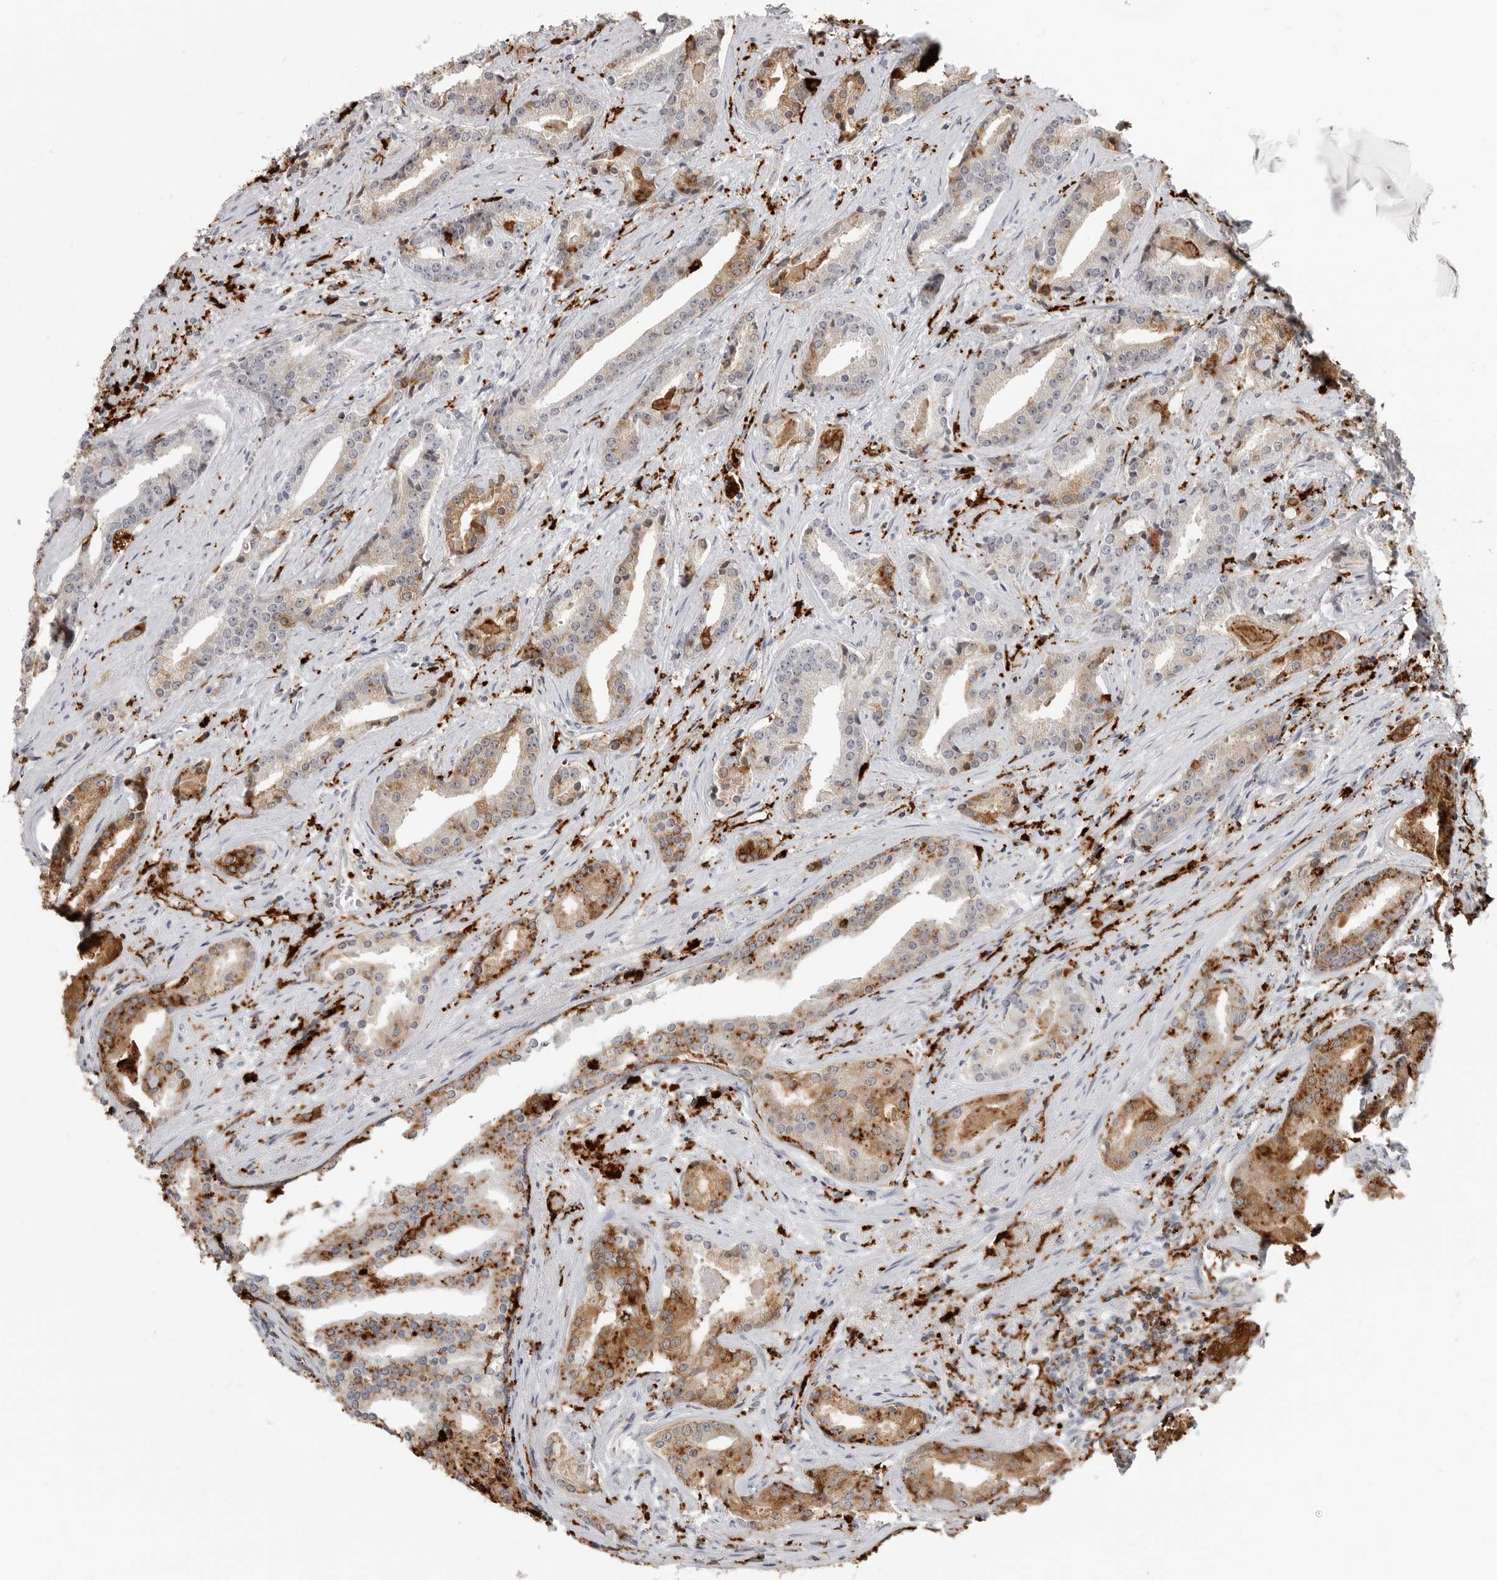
{"staining": {"intensity": "strong", "quantity": "25%-75%", "location": "cytoplasmic/membranous"}, "tissue": "prostate cancer", "cell_type": "Tumor cells", "image_type": "cancer", "snomed": [{"axis": "morphology", "description": "Adenocarcinoma, Low grade"}, {"axis": "topography", "description": "Prostate"}], "caption": "Protein staining of prostate cancer tissue reveals strong cytoplasmic/membranous staining in approximately 25%-75% of tumor cells. (DAB (3,3'-diaminobenzidine) = brown stain, brightfield microscopy at high magnification).", "gene": "IFI30", "patient": {"sex": "male", "age": 67}}